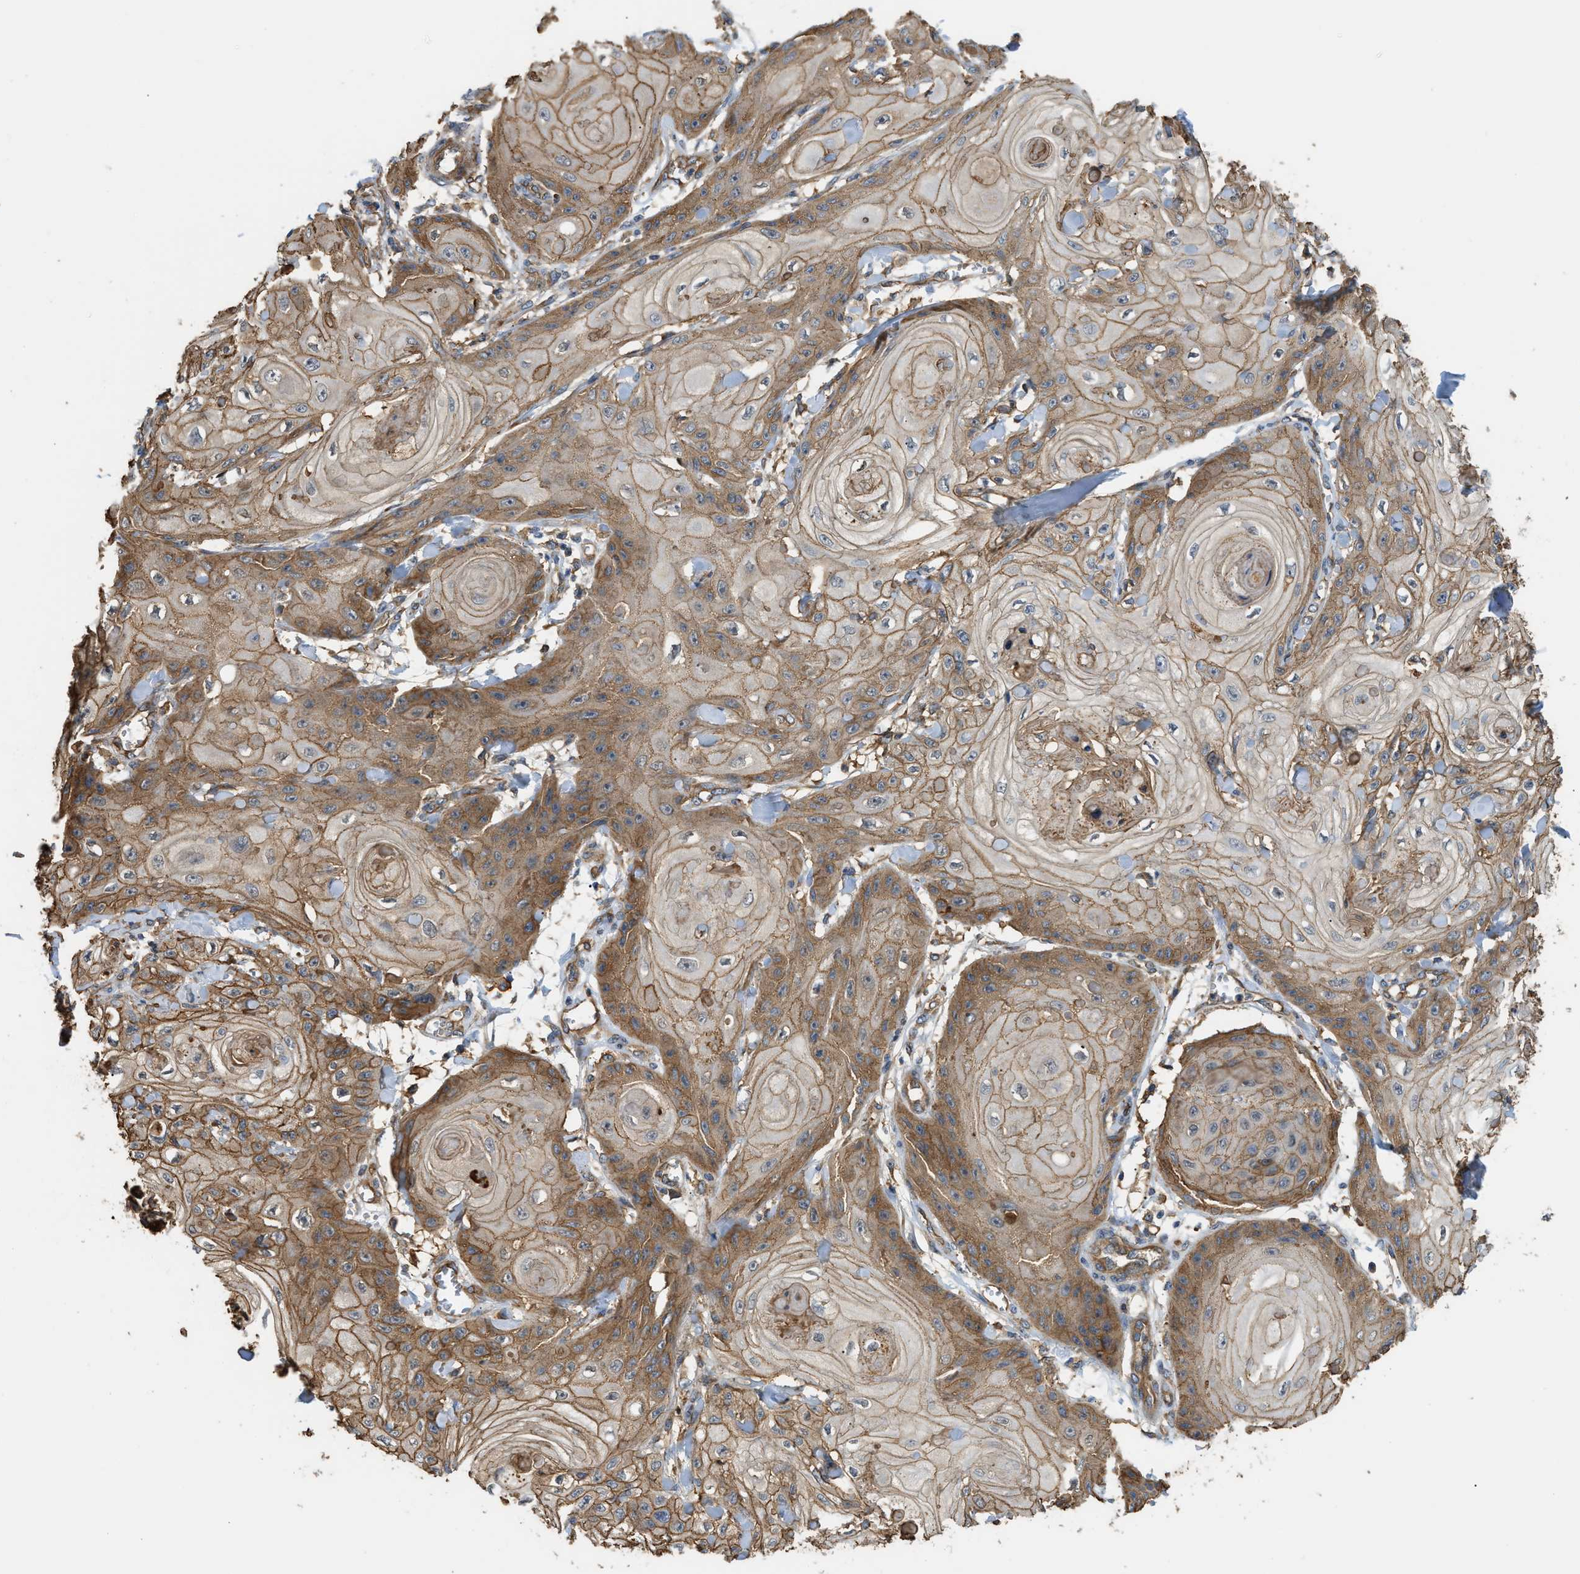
{"staining": {"intensity": "moderate", "quantity": ">75%", "location": "cytoplasmic/membranous"}, "tissue": "skin cancer", "cell_type": "Tumor cells", "image_type": "cancer", "snomed": [{"axis": "morphology", "description": "Squamous cell carcinoma, NOS"}, {"axis": "topography", "description": "Skin"}], "caption": "Protein staining by immunohistochemistry (IHC) displays moderate cytoplasmic/membranous expression in approximately >75% of tumor cells in skin squamous cell carcinoma. Immunohistochemistry (ihc) stains the protein in brown and the nuclei are stained blue.", "gene": "DDHD2", "patient": {"sex": "male", "age": 74}}